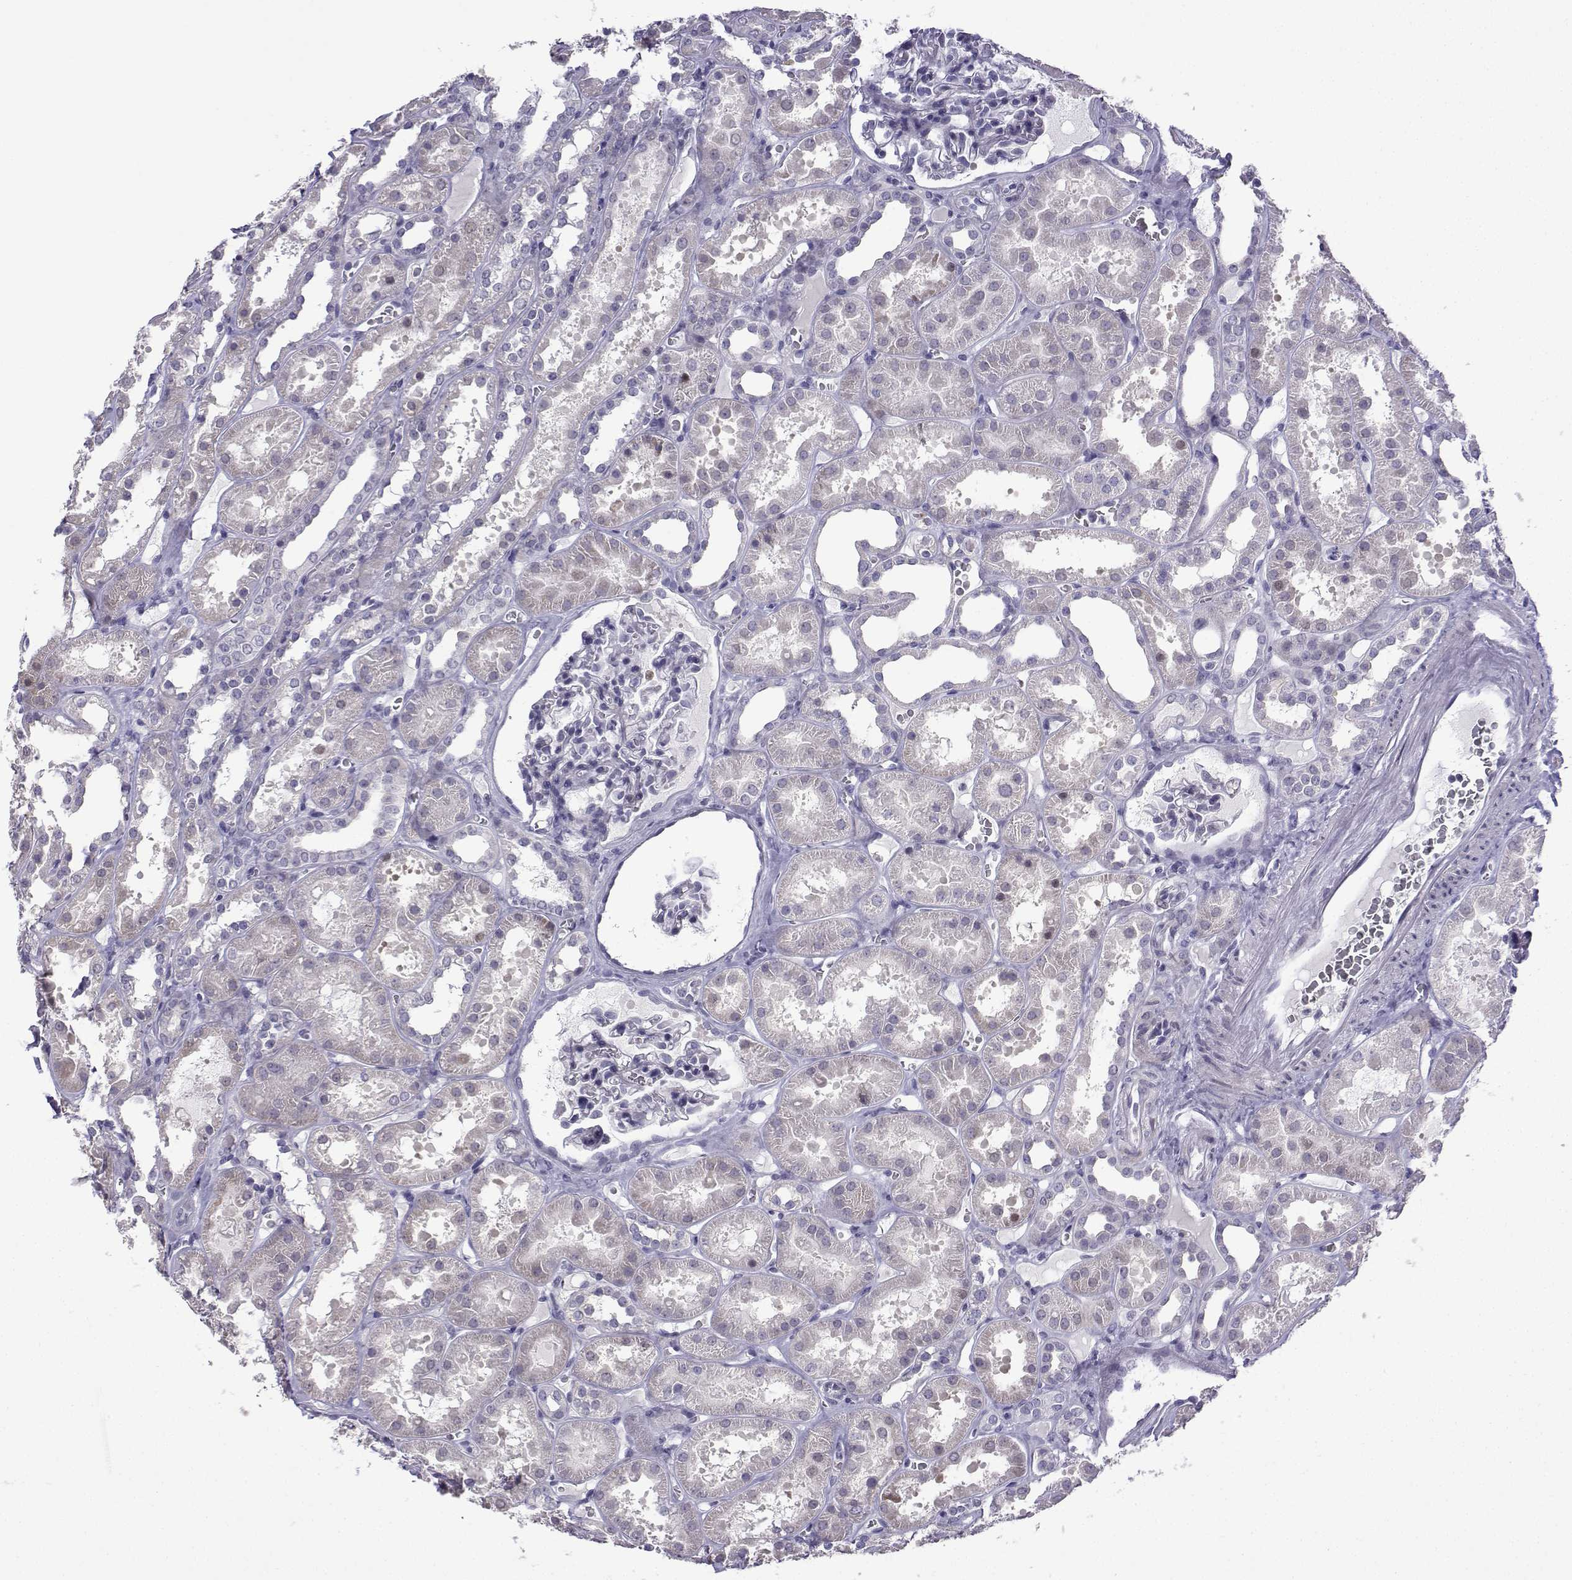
{"staining": {"intensity": "negative", "quantity": "none", "location": "none"}, "tissue": "kidney", "cell_type": "Cells in glomeruli", "image_type": "normal", "snomed": [{"axis": "morphology", "description": "Normal tissue, NOS"}, {"axis": "topography", "description": "Kidney"}], "caption": "This is an IHC photomicrograph of normal human kidney. There is no positivity in cells in glomeruli.", "gene": "CFAP70", "patient": {"sex": "female", "age": 41}}